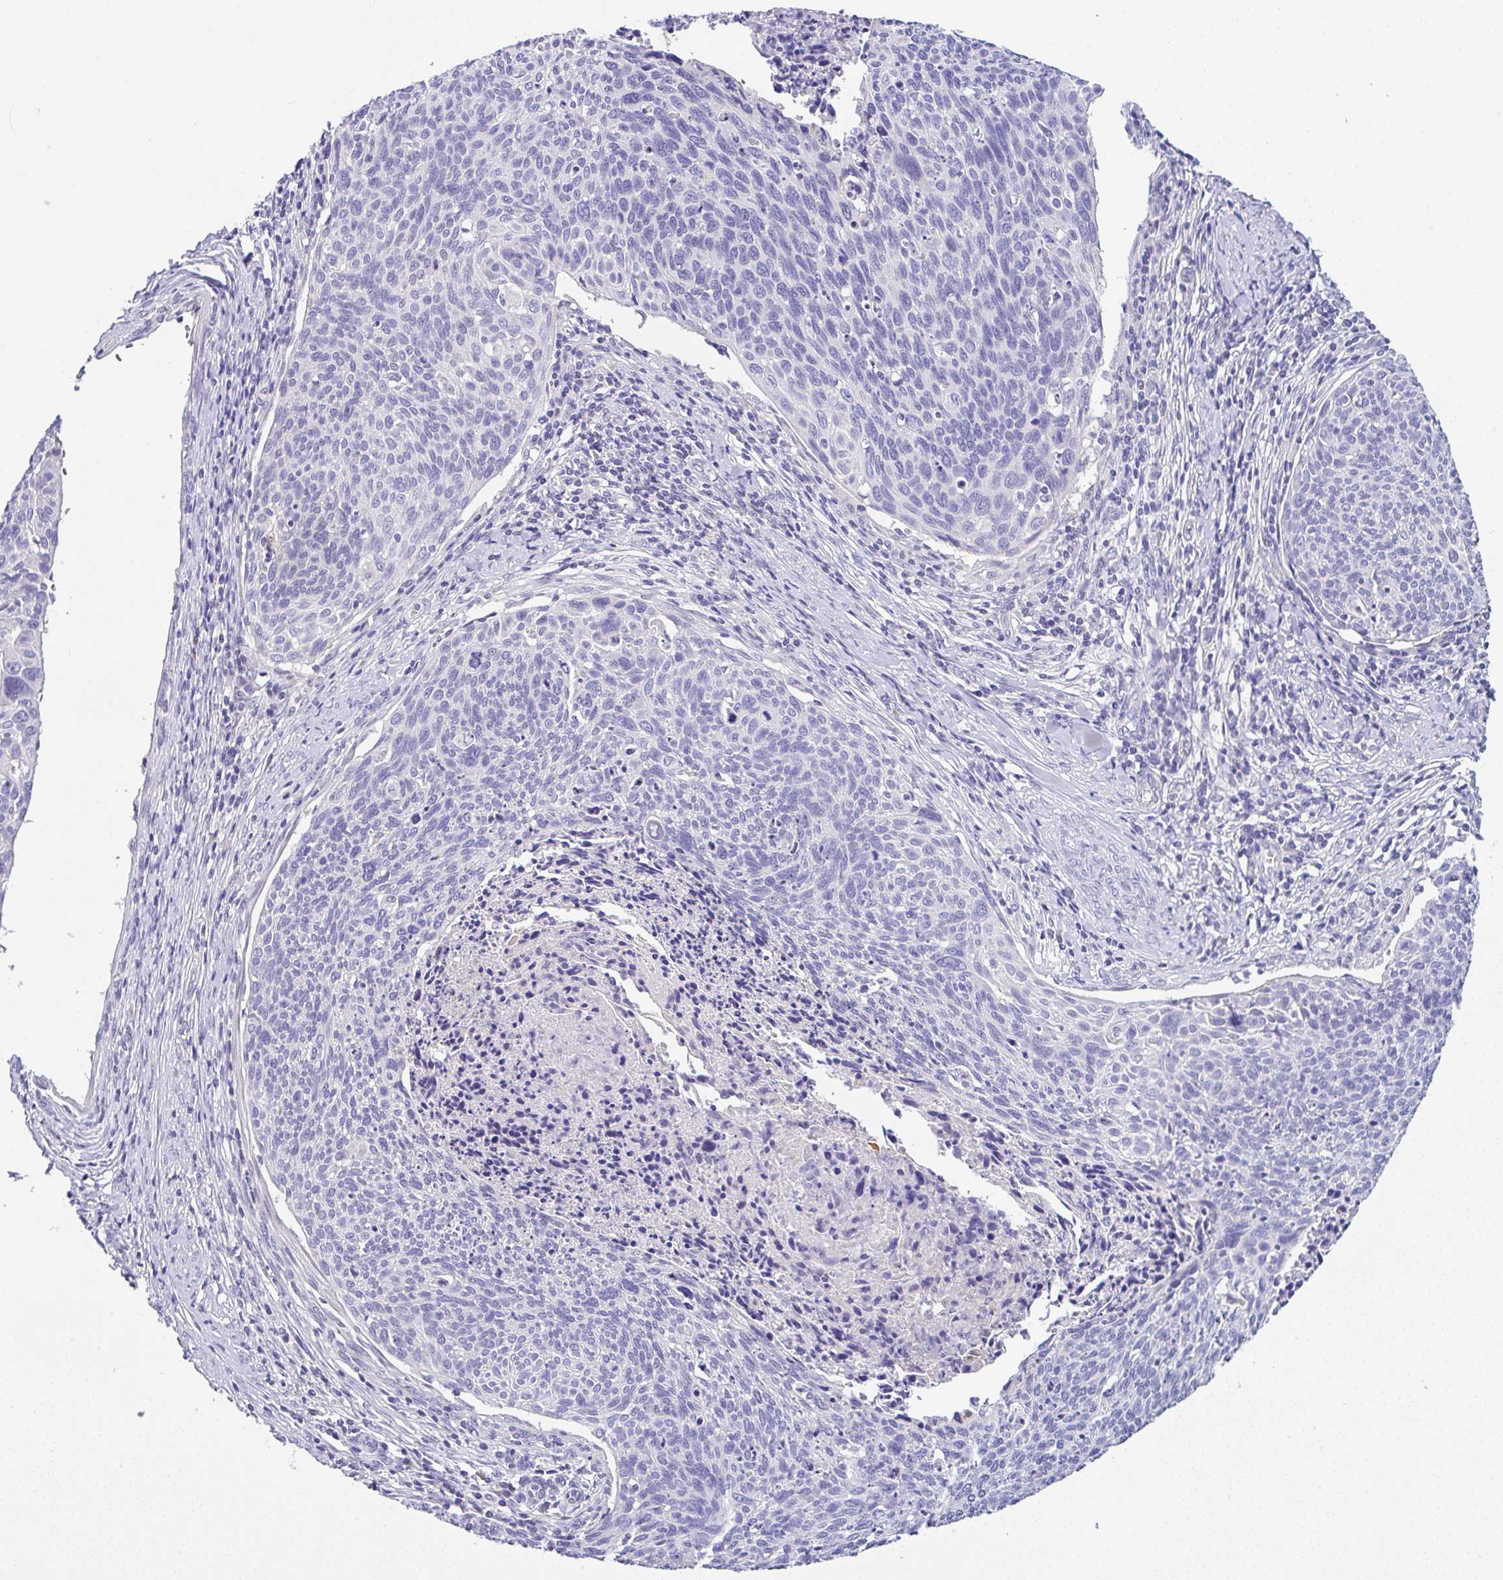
{"staining": {"intensity": "negative", "quantity": "none", "location": "none"}, "tissue": "cervical cancer", "cell_type": "Tumor cells", "image_type": "cancer", "snomed": [{"axis": "morphology", "description": "Squamous cell carcinoma, NOS"}, {"axis": "topography", "description": "Cervix"}], "caption": "A photomicrograph of squamous cell carcinoma (cervical) stained for a protein displays no brown staining in tumor cells.", "gene": "SERPINE3", "patient": {"sex": "female", "age": 49}}